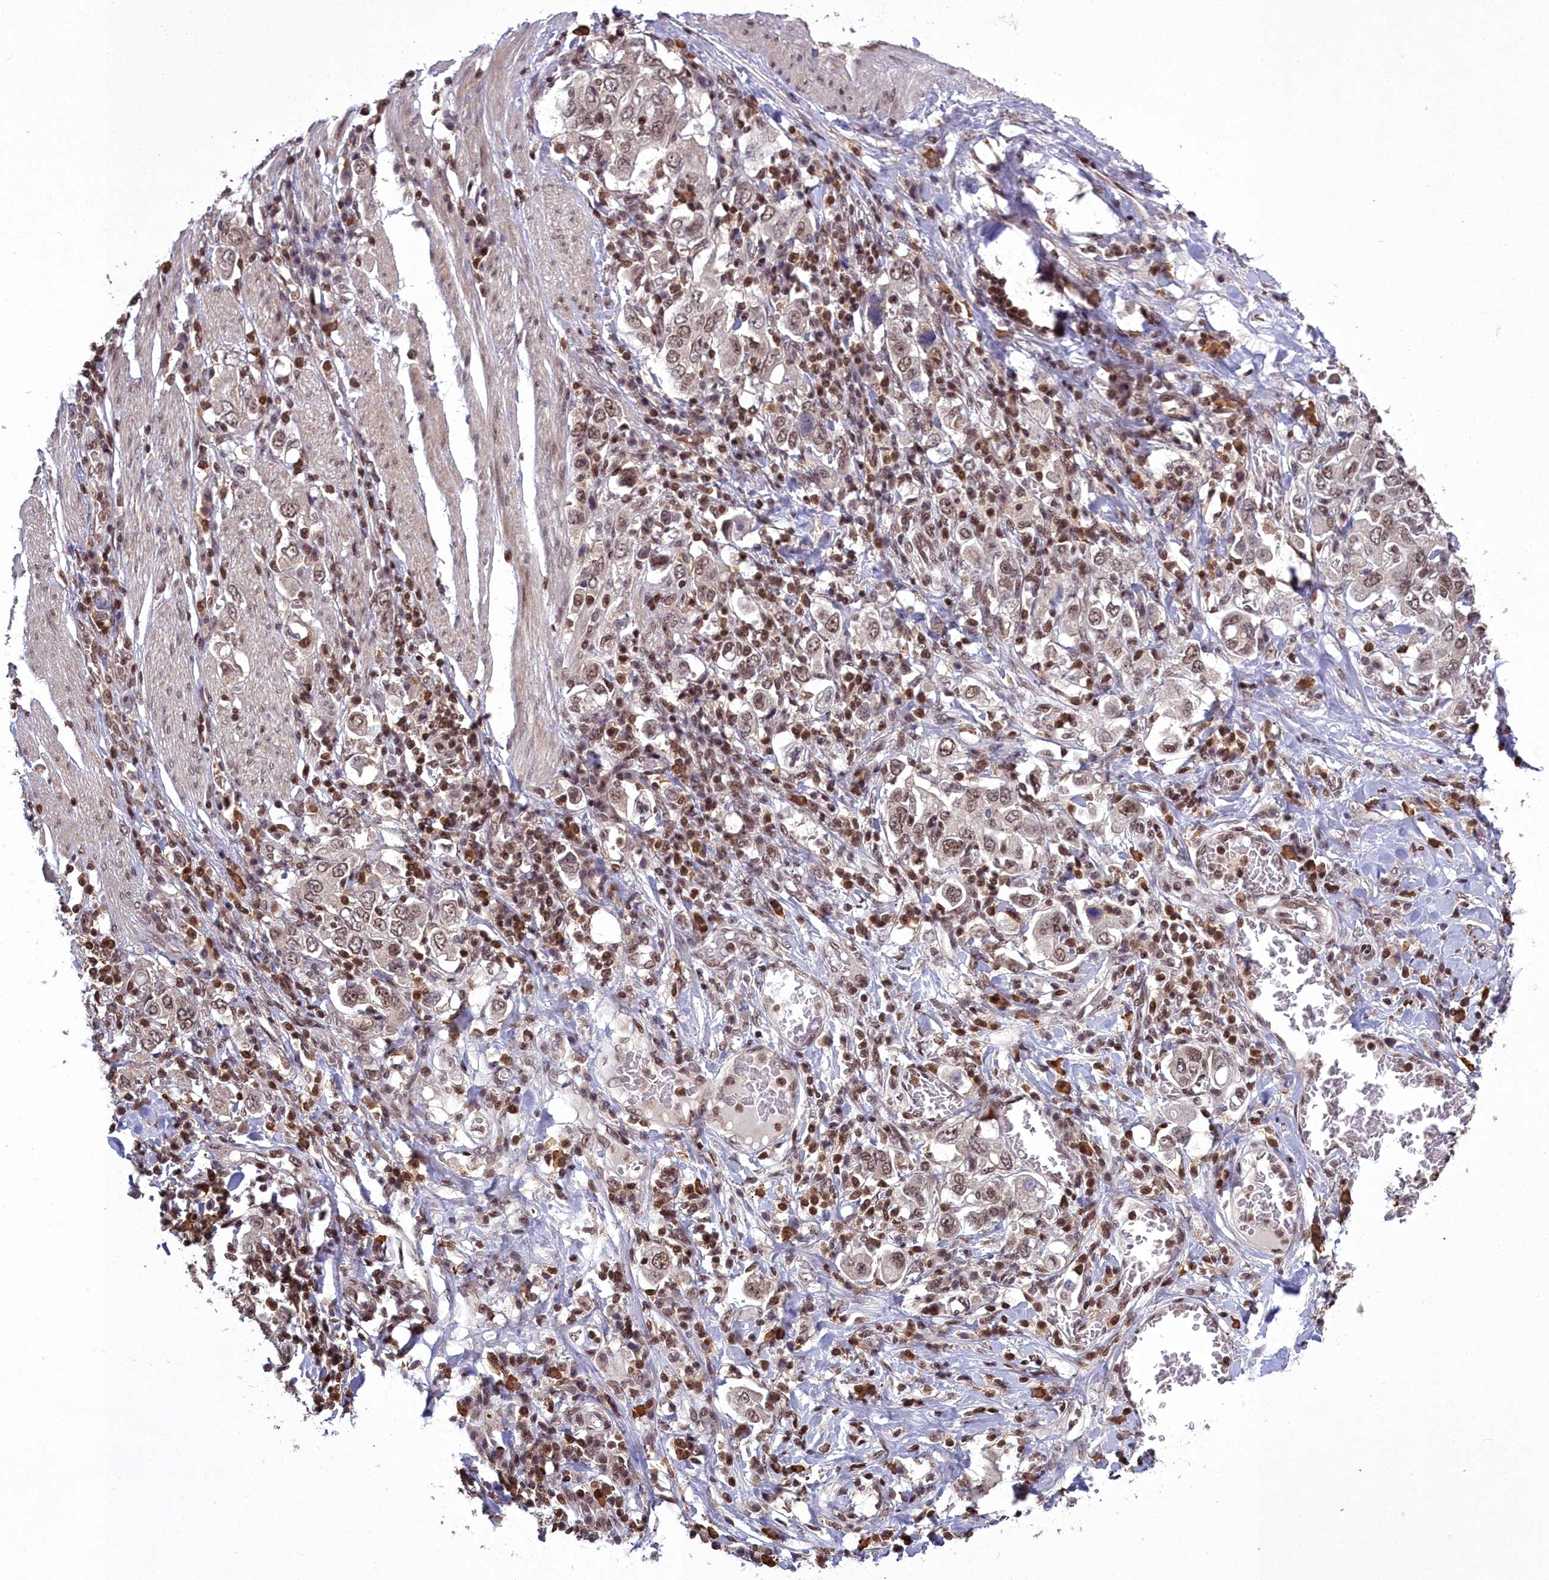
{"staining": {"intensity": "moderate", "quantity": "25%-75%", "location": "nuclear"}, "tissue": "stomach cancer", "cell_type": "Tumor cells", "image_type": "cancer", "snomed": [{"axis": "morphology", "description": "Adenocarcinoma, NOS"}, {"axis": "topography", "description": "Stomach, upper"}], "caption": "Immunohistochemical staining of human stomach adenocarcinoma reveals medium levels of moderate nuclear expression in about 25%-75% of tumor cells.", "gene": "GMEB1", "patient": {"sex": "male", "age": 62}}